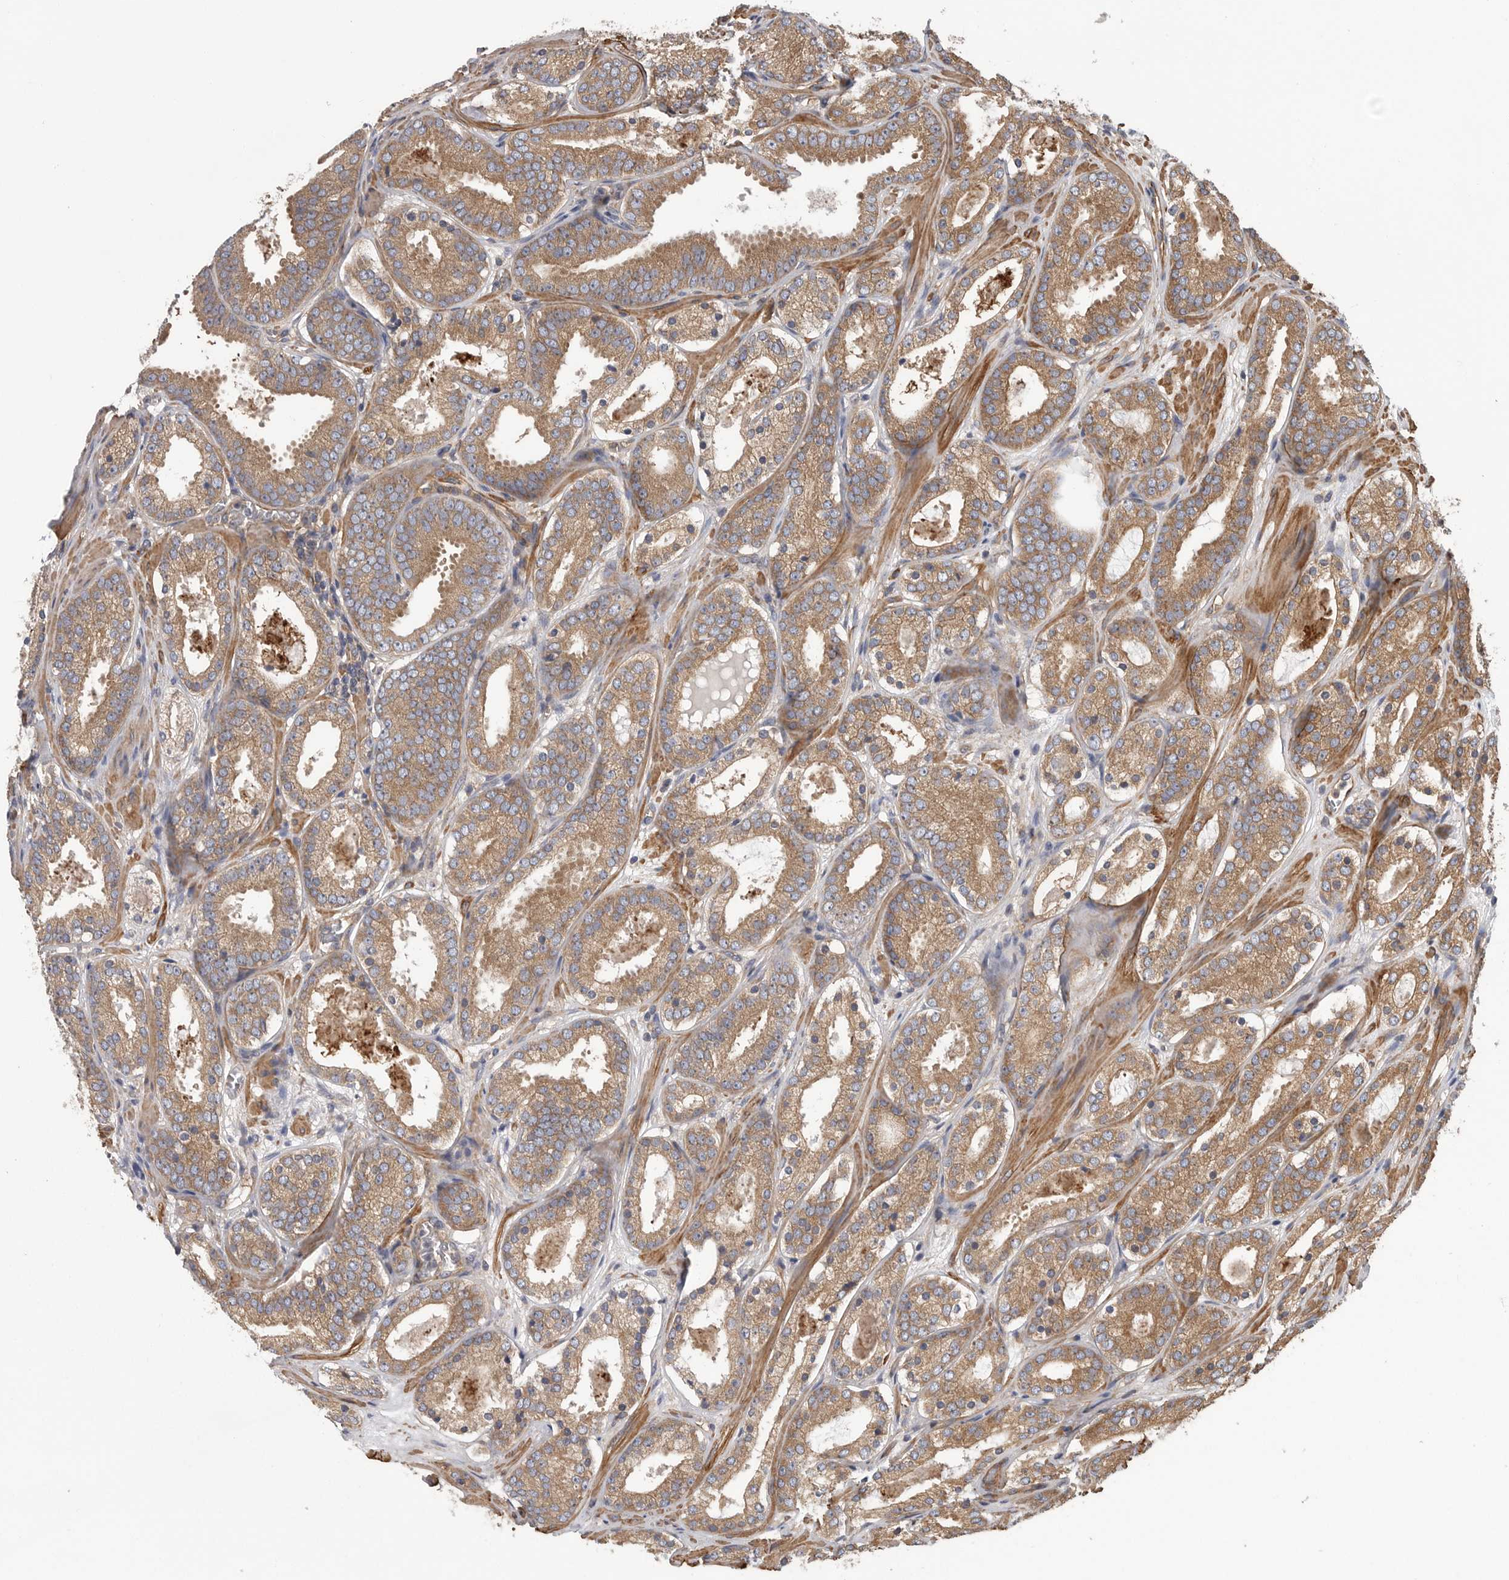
{"staining": {"intensity": "moderate", "quantity": ">75%", "location": "cytoplasmic/membranous"}, "tissue": "prostate cancer", "cell_type": "Tumor cells", "image_type": "cancer", "snomed": [{"axis": "morphology", "description": "Adenocarcinoma, Low grade"}, {"axis": "topography", "description": "Prostate"}], "caption": "This image exhibits immunohistochemistry (IHC) staining of prostate adenocarcinoma (low-grade), with medium moderate cytoplasmic/membranous staining in about >75% of tumor cells.", "gene": "OXR1", "patient": {"sex": "male", "age": 69}}